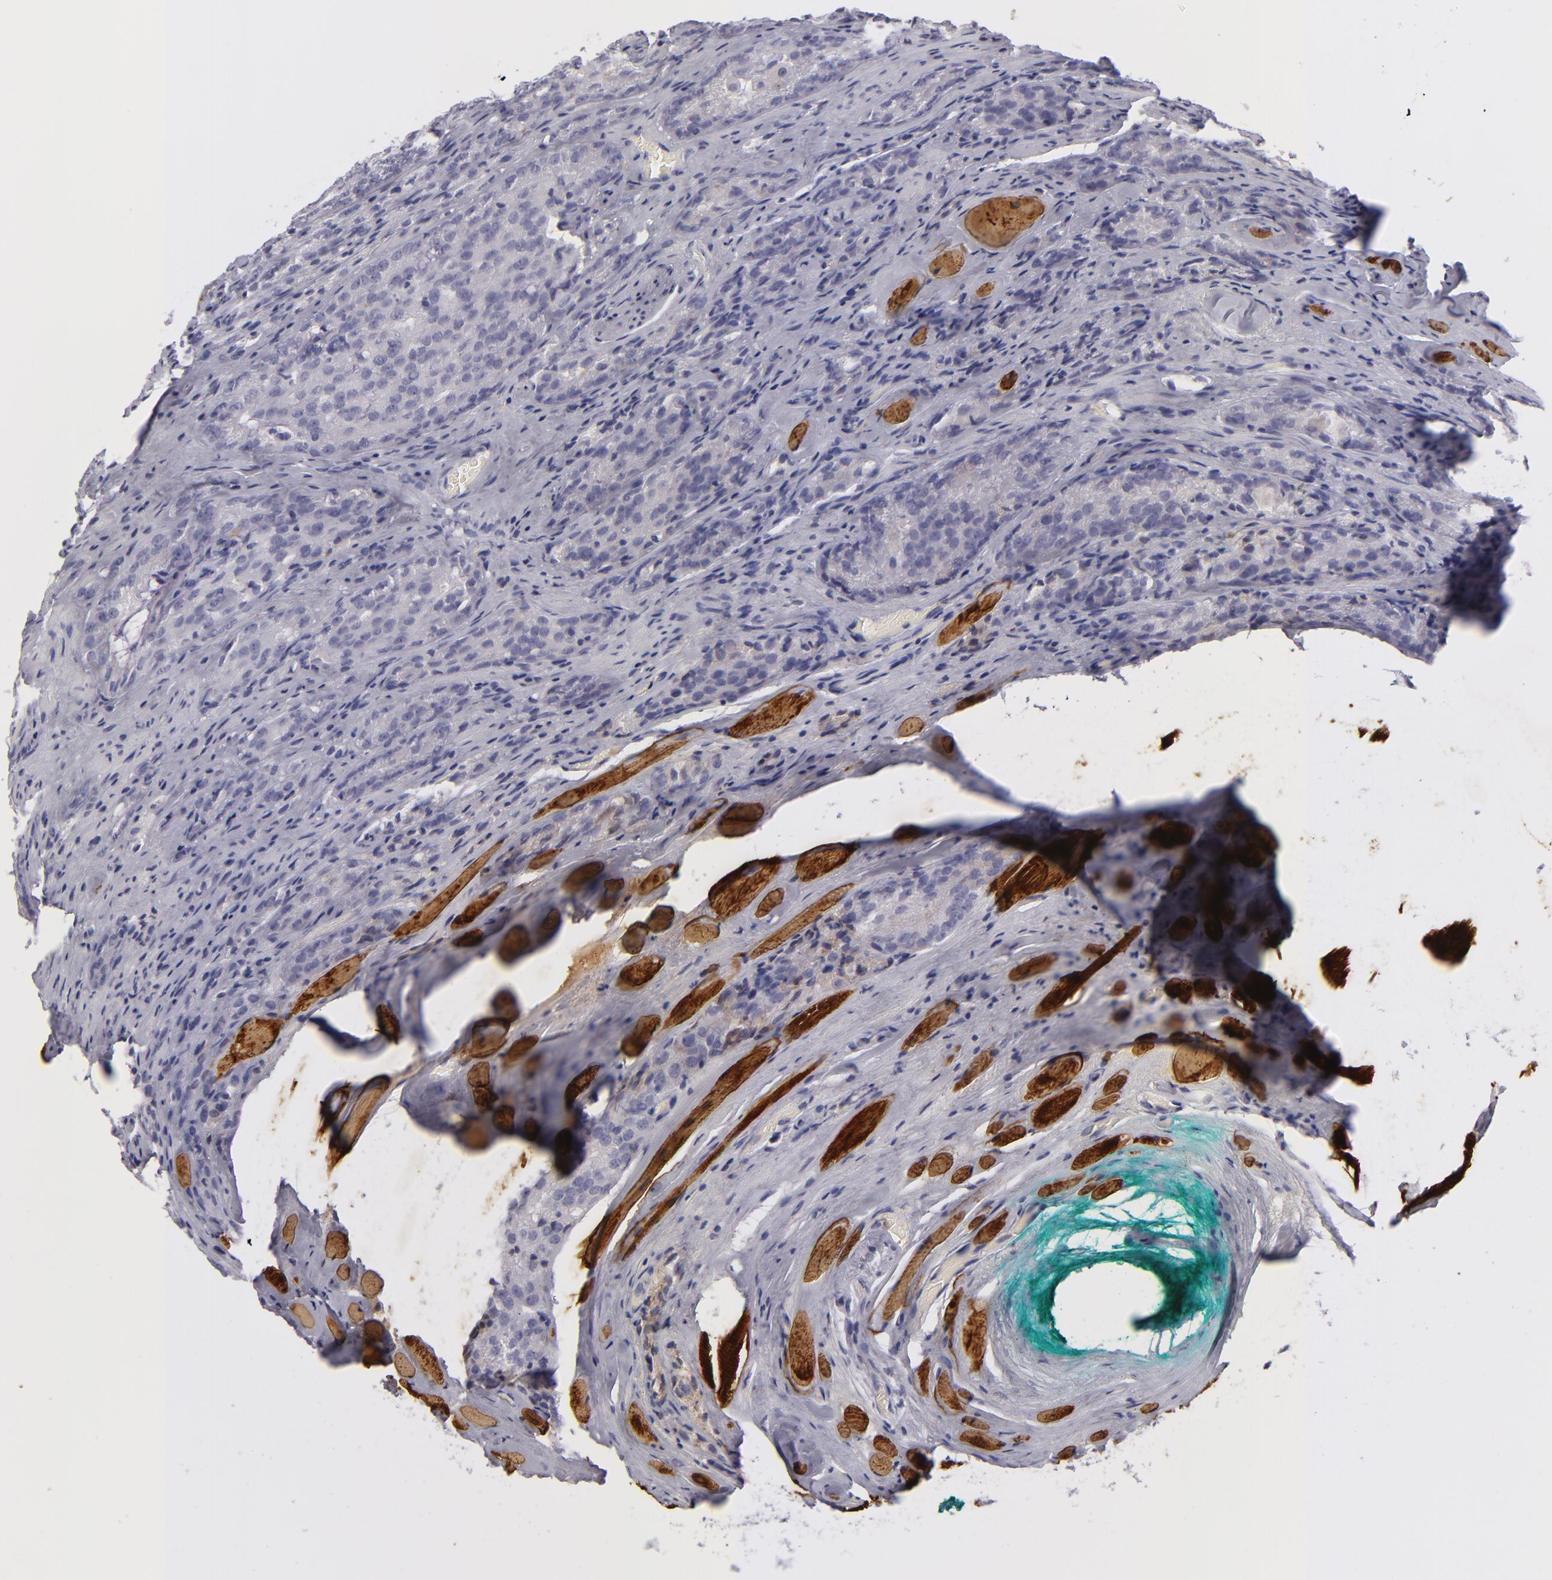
{"staining": {"intensity": "negative", "quantity": "none", "location": "none"}, "tissue": "prostate cancer", "cell_type": "Tumor cells", "image_type": "cancer", "snomed": [{"axis": "morphology", "description": "Adenocarcinoma, Medium grade"}, {"axis": "topography", "description": "Prostate"}], "caption": "Protein analysis of medium-grade adenocarcinoma (prostate) reveals no significant positivity in tumor cells.", "gene": "TNNC1", "patient": {"sex": "male", "age": 60}}